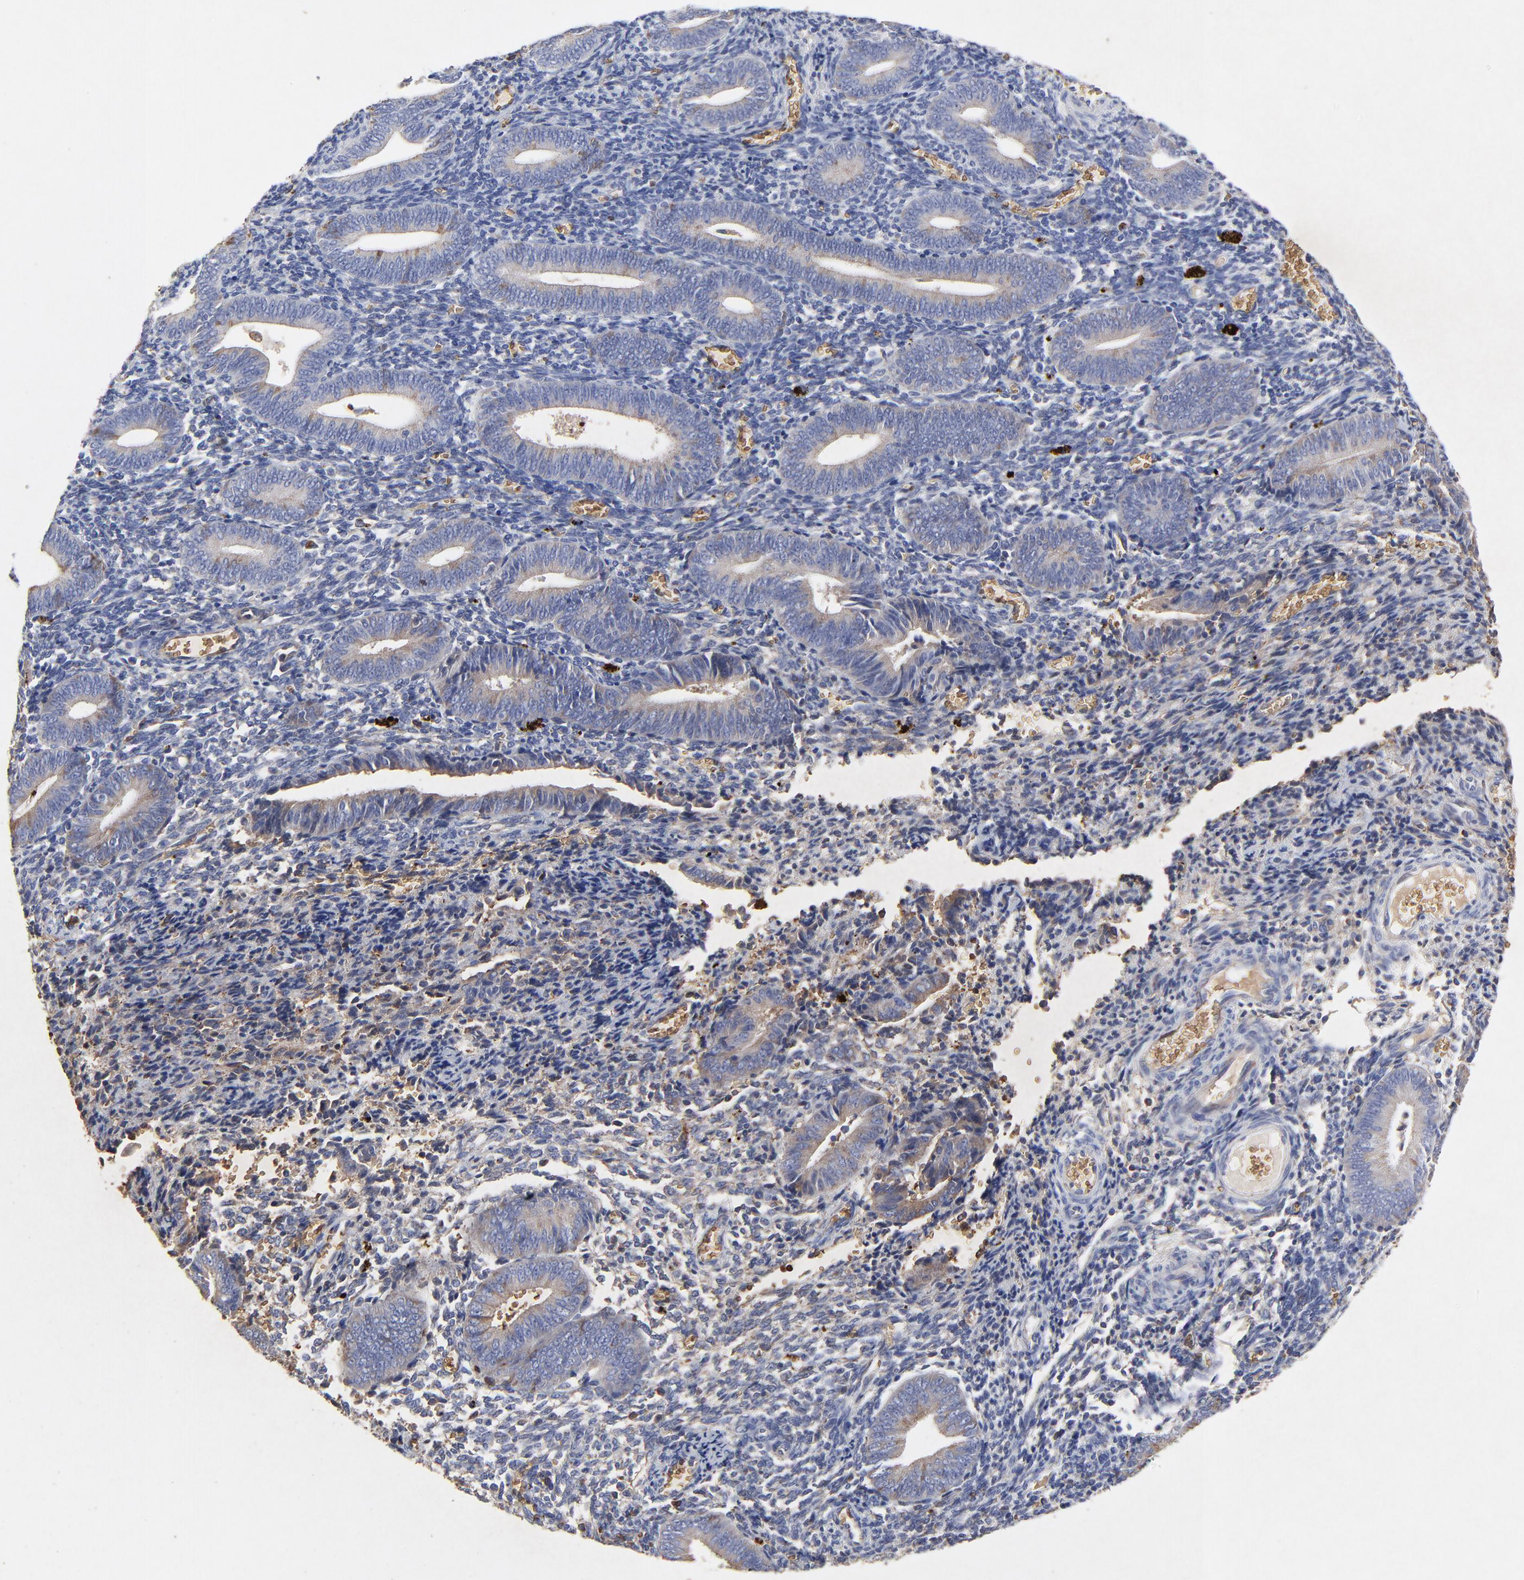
{"staining": {"intensity": "negative", "quantity": "none", "location": "none"}, "tissue": "endometrium", "cell_type": "Cells in endometrial stroma", "image_type": "normal", "snomed": [{"axis": "morphology", "description": "Normal tissue, NOS"}, {"axis": "topography", "description": "Uterus"}, {"axis": "topography", "description": "Endometrium"}], "caption": "Human endometrium stained for a protein using IHC displays no staining in cells in endometrial stroma.", "gene": "PAG1", "patient": {"sex": "female", "age": 33}}